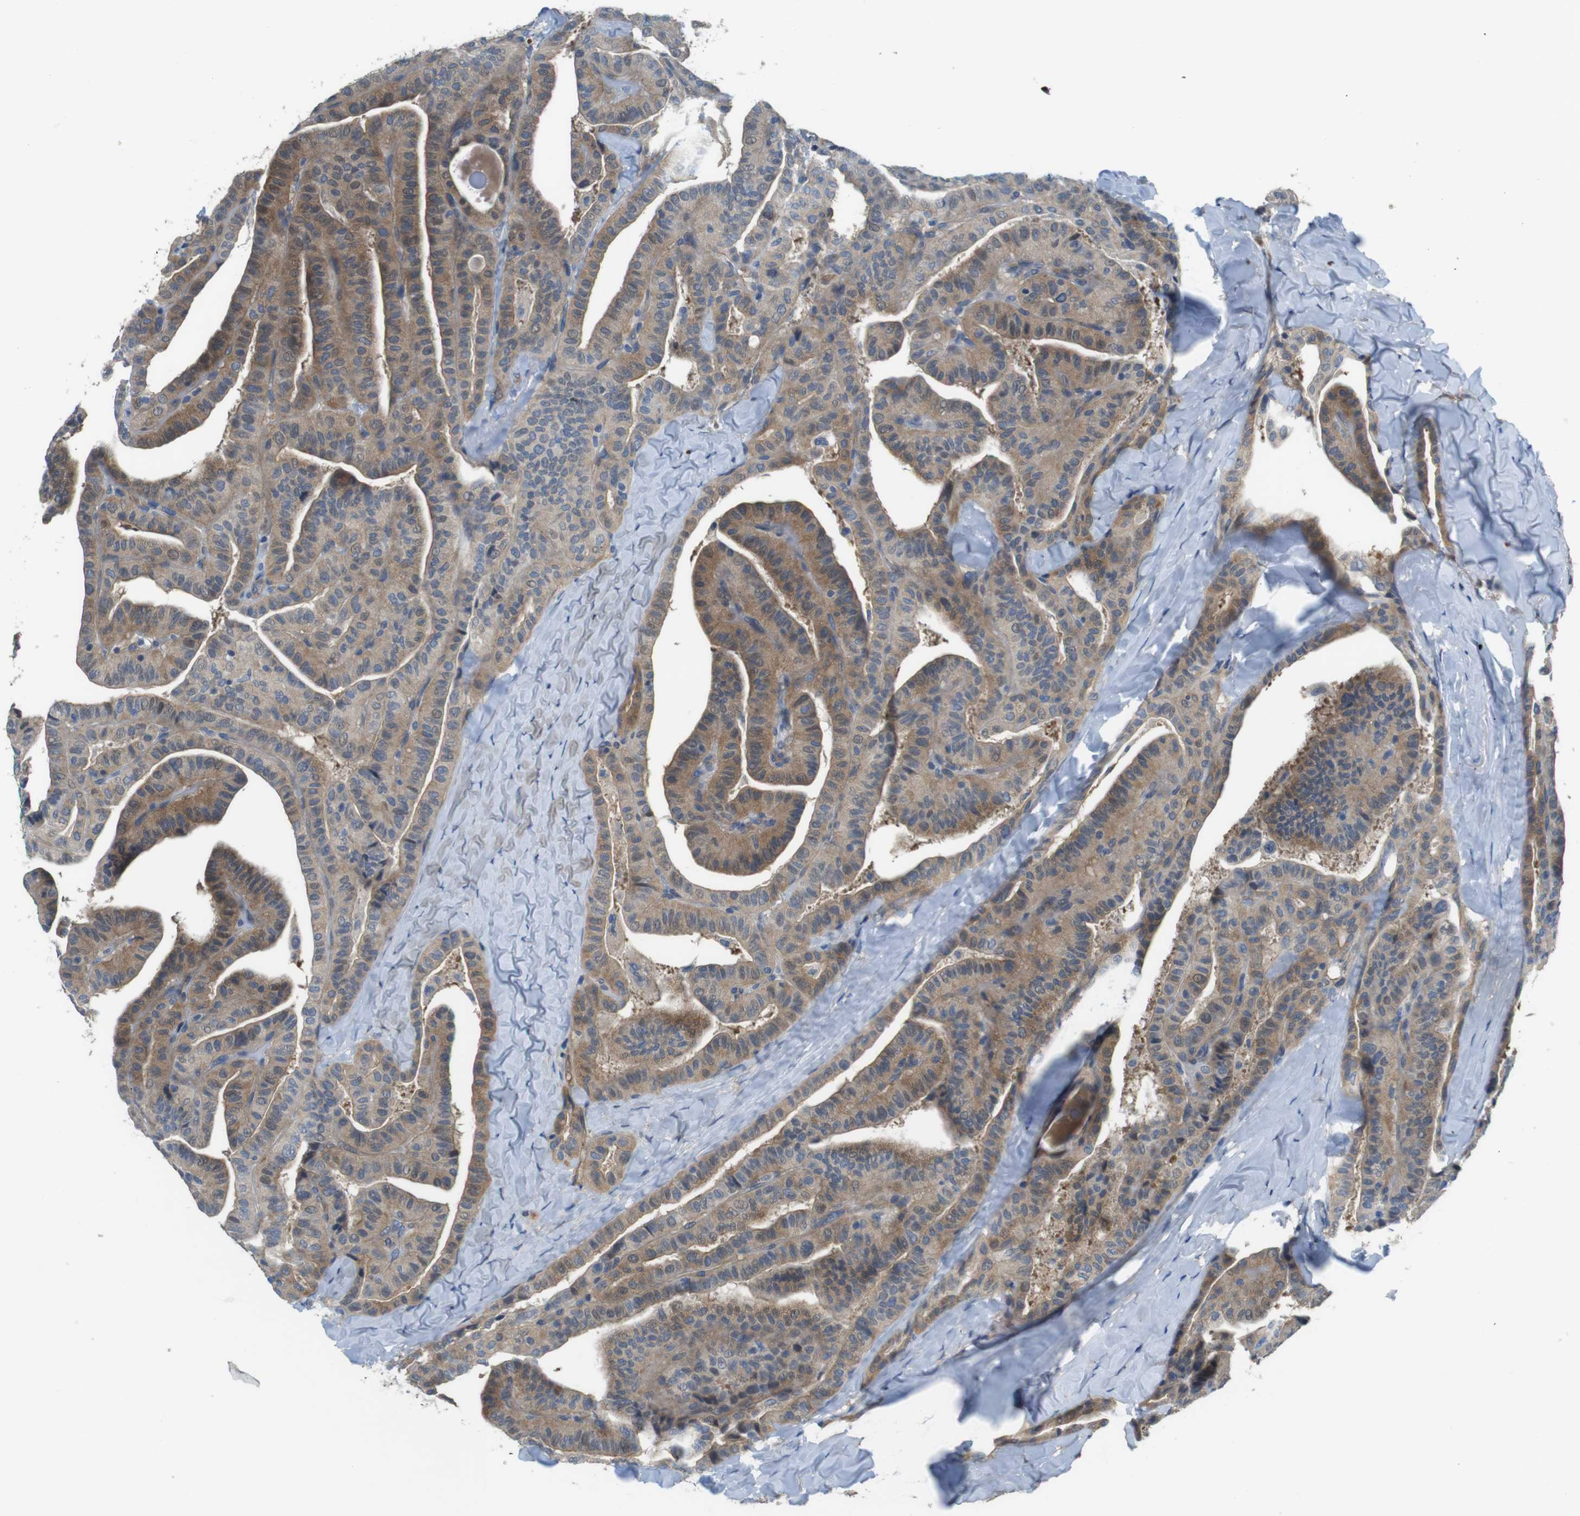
{"staining": {"intensity": "moderate", "quantity": "25%-75%", "location": "cytoplasmic/membranous"}, "tissue": "thyroid cancer", "cell_type": "Tumor cells", "image_type": "cancer", "snomed": [{"axis": "morphology", "description": "Papillary adenocarcinoma, NOS"}, {"axis": "topography", "description": "Thyroid gland"}], "caption": "Immunohistochemical staining of human thyroid cancer (papillary adenocarcinoma) shows medium levels of moderate cytoplasmic/membranous protein staining in approximately 25%-75% of tumor cells.", "gene": "ABHD15", "patient": {"sex": "male", "age": 77}}